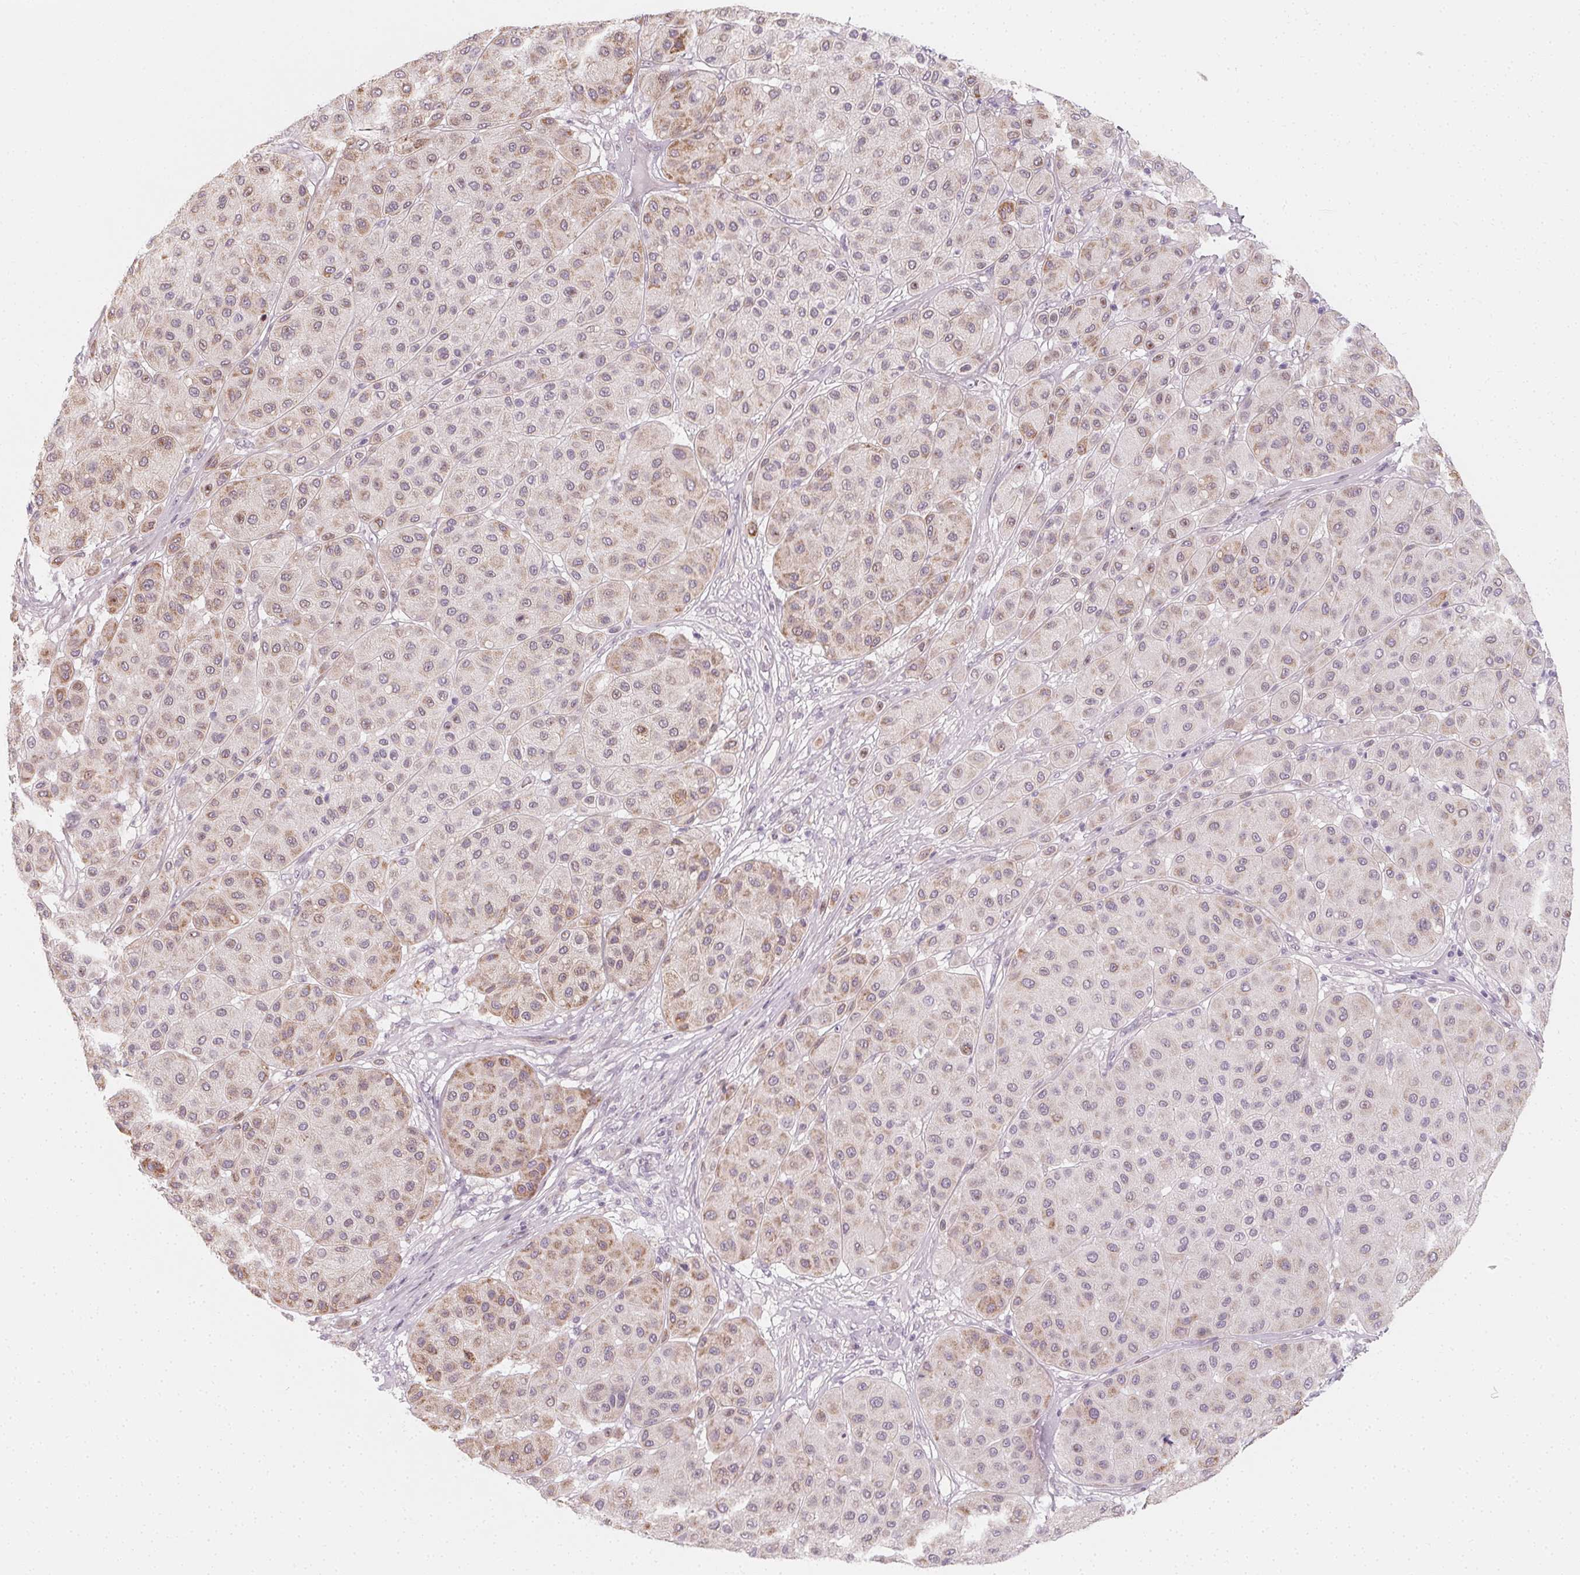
{"staining": {"intensity": "weak", "quantity": "25%-75%", "location": "cytoplasmic/membranous"}, "tissue": "melanoma", "cell_type": "Tumor cells", "image_type": "cancer", "snomed": [{"axis": "morphology", "description": "Malignant melanoma, Metastatic site"}, {"axis": "topography", "description": "Smooth muscle"}], "caption": "Weak cytoplasmic/membranous protein expression is present in approximately 25%-75% of tumor cells in melanoma. Immunohistochemistry stains the protein in brown and the nuclei are stained blue.", "gene": "CCDC96", "patient": {"sex": "male", "age": 41}}